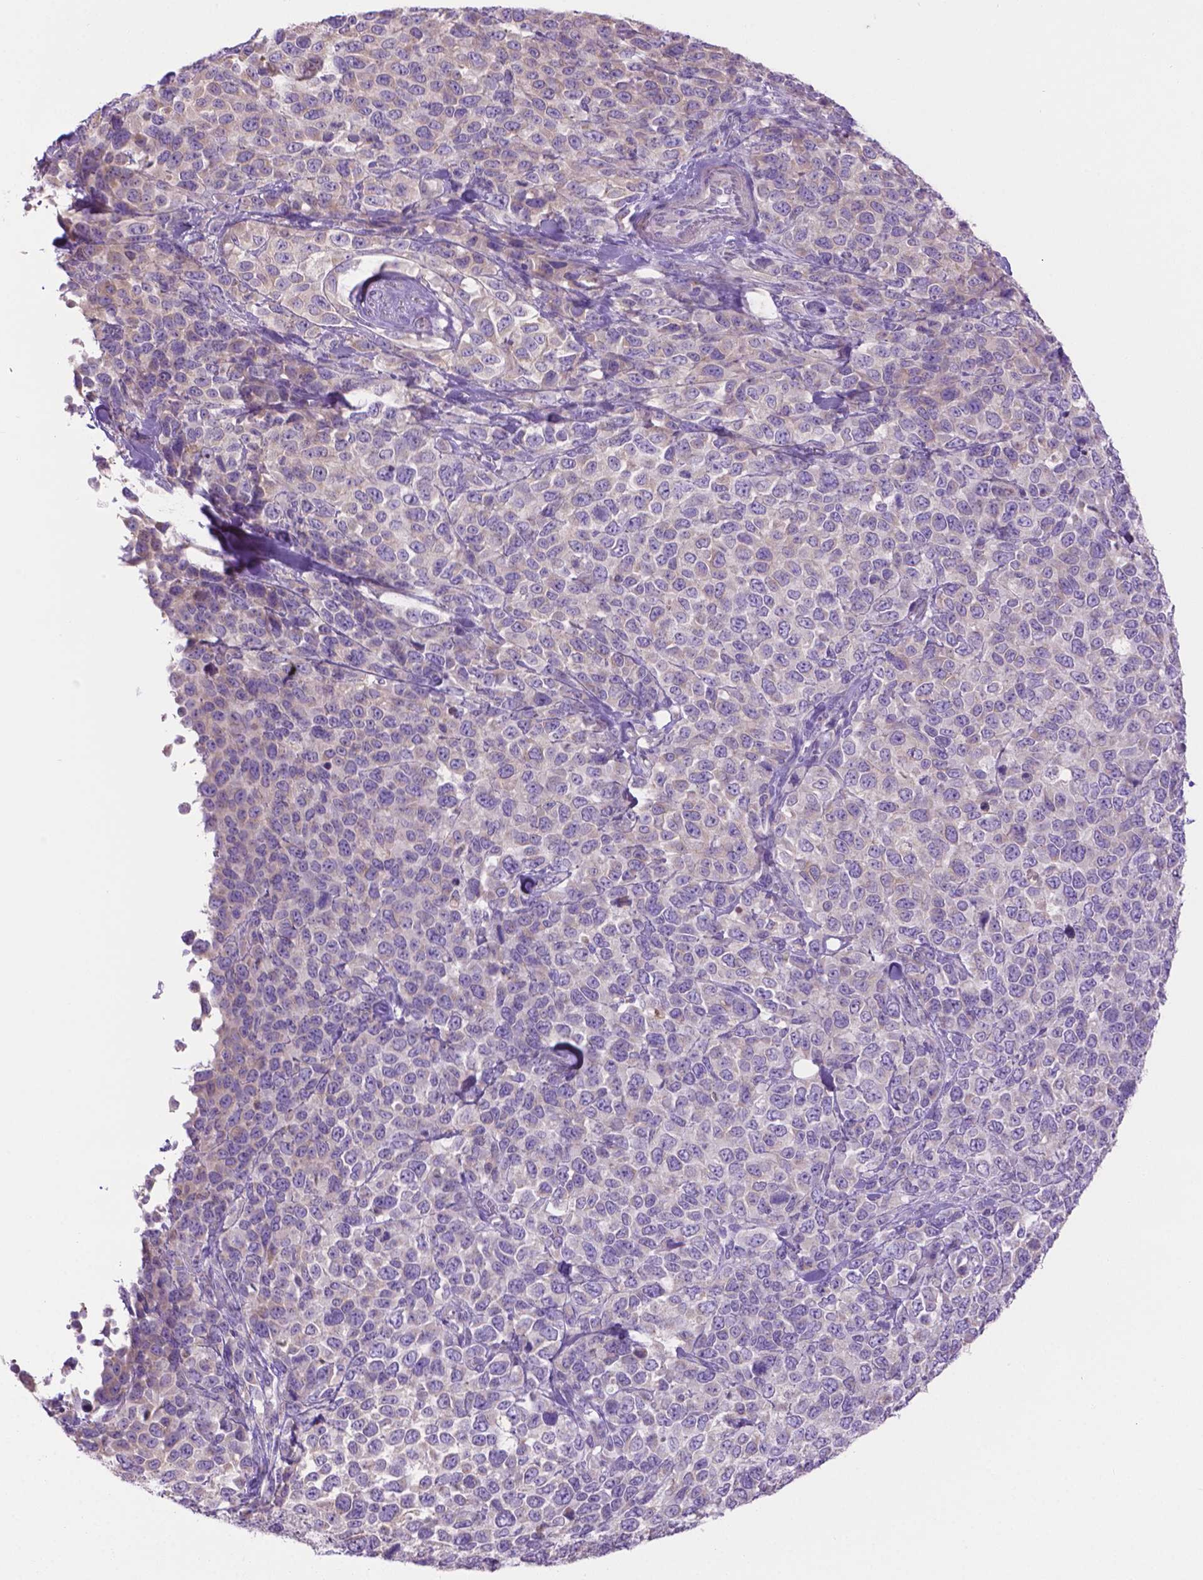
{"staining": {"intensity": "negative", "quantity": "none", "location": "none"}, "tissue": "melanoma", "cell_type": "Tumor cells", "image_type": "cancer", "snomed": [{"axis": "morphology", "description": "Malignant melanoma, Metastatic site"}, {"axis": "topography", "description": "Skin"}], "caption": "Malignant melanoma (metastatic site) was stained to show a protein in brown. There is no significant positivity in tumor cells.", "gene": "CDH7", "patient": {"sex": "male", "age": 84}}